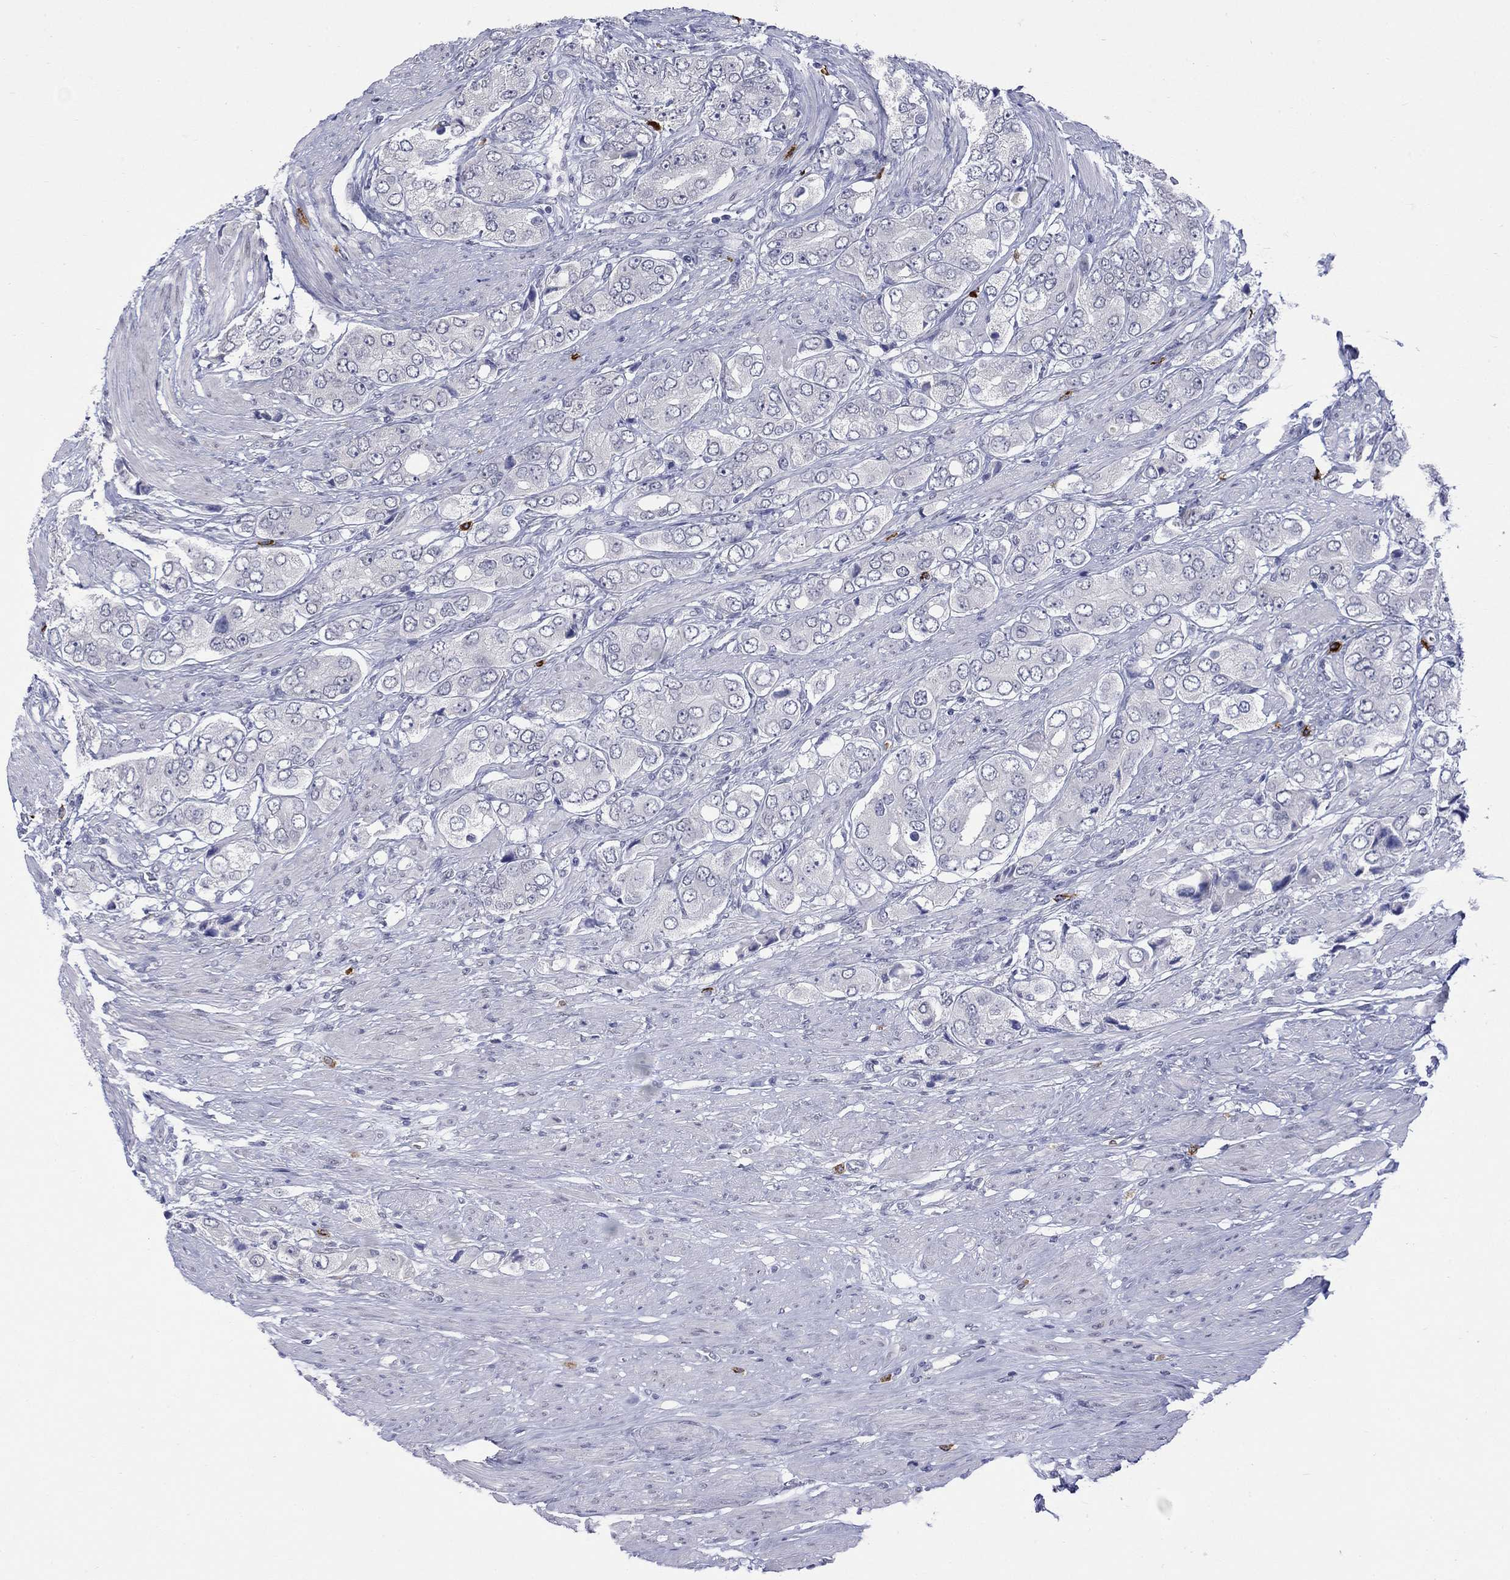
{"staining": {"intensity": "negative", "quantity": "none", "location": "none"}, "tissue": "prostate cancer", "cell_type": "Tumor cells", "image_type": "cancer", "snomed": [{"axis": "morphology", "description": "Adenocarcinoma, Low grade"}, {"axis": "topography", "description": "Prostate"}], "caption": "Tumor cells are negative for brown protein staining in prostate cancer. (Stains: DAB (3,3'-diaminobenzidine) IHC with hematoxylin counter stain, Microscopy: brightfield microscopy at high magnification).", "gene": "ECEL1", "patient": {"sex": "male", "age": 69}}